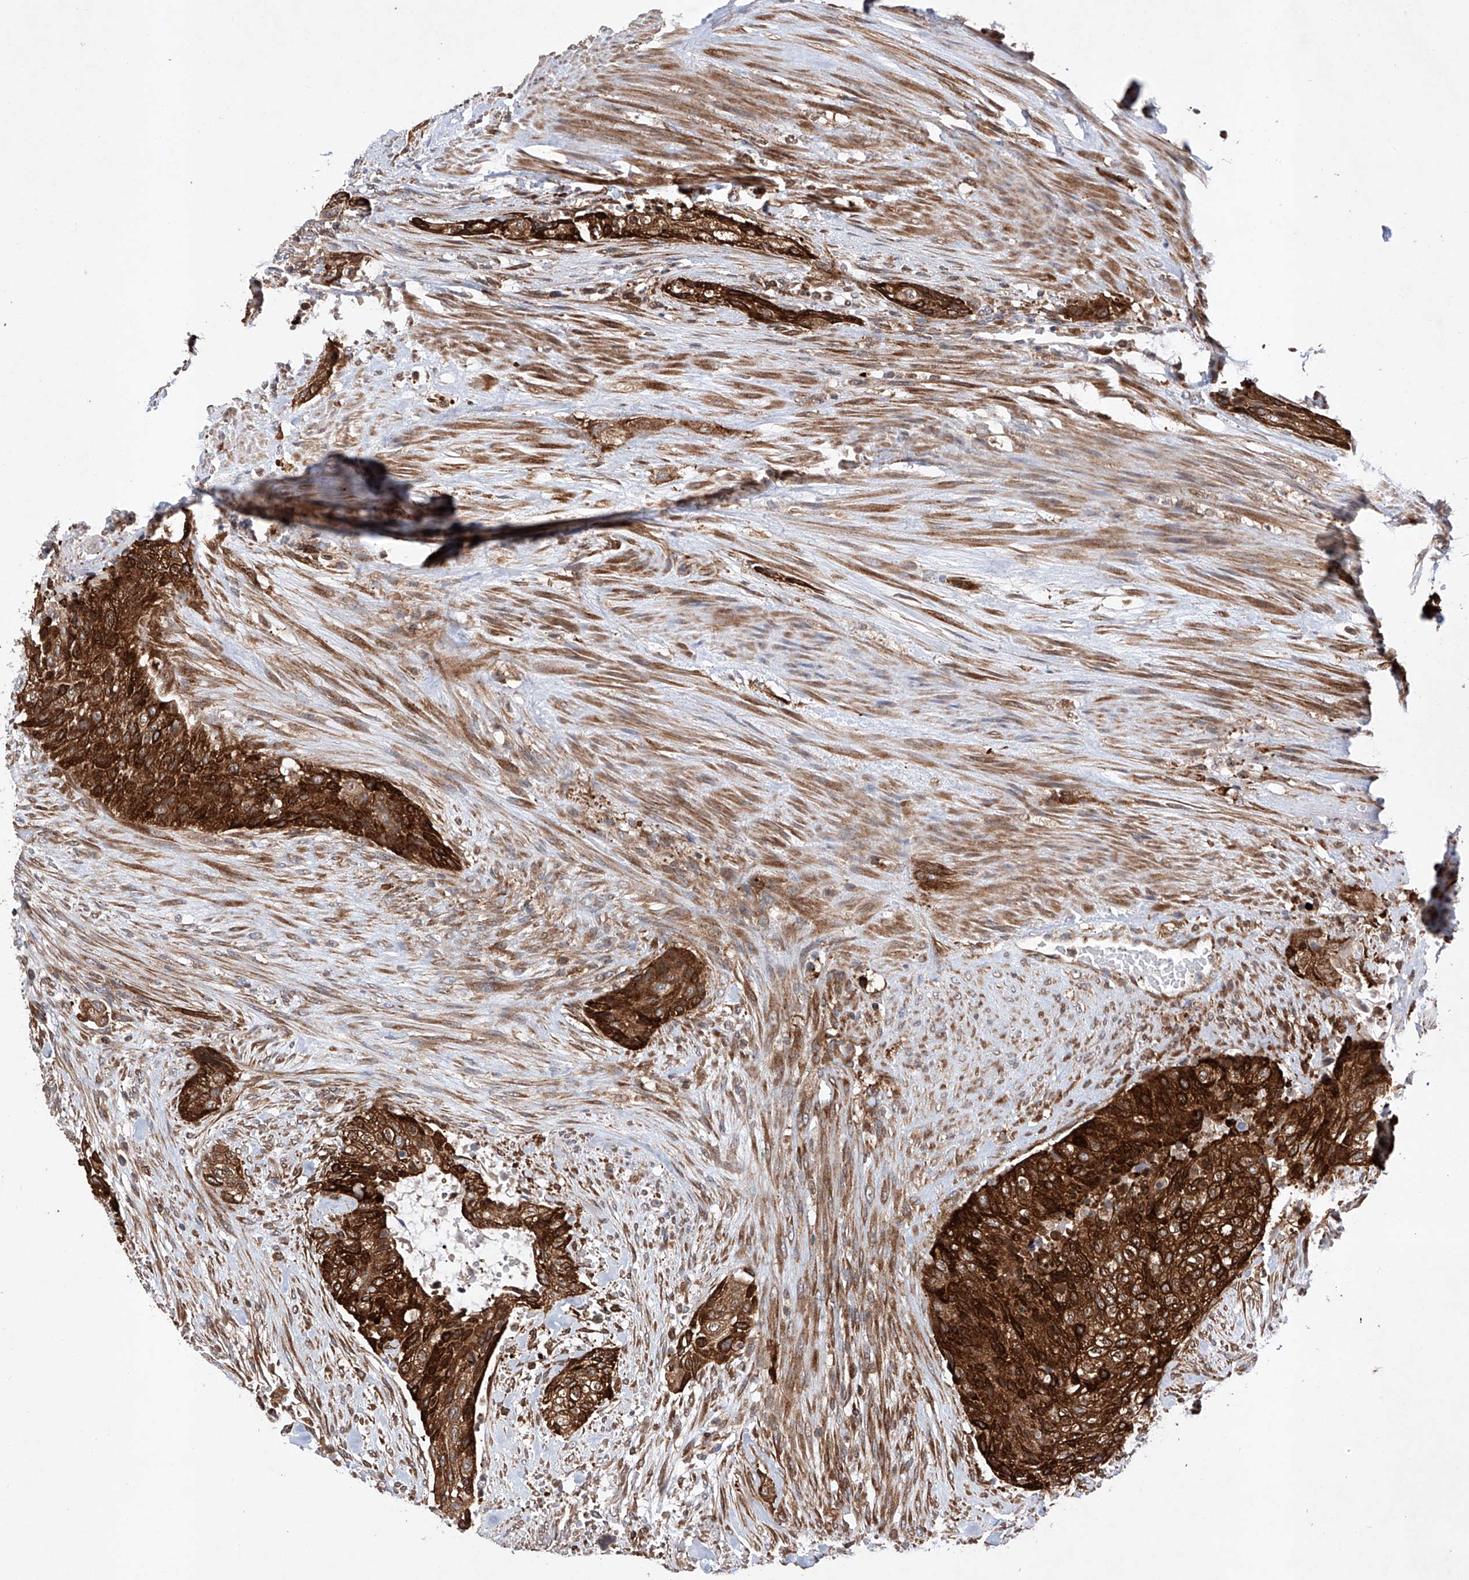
{"staining": {"intensity": "strong", "quantity": ">75%", "location": "cytoplasmic/membranous"}, "tissue": "urothelial cancer", "cell_type": "Tumor cells", "image_type": "cancer", "snomed": [{"axis": "morphology", "description": "Urothelial carcinoma, High grade"}, {"axis": "topography", "description": "Urinary bladder"}], "caption": "This is an image of immunohistochemistry (IHC) staining of urothelial carcinoma (high-grade), which shows strong staining in the cytoplasmic/membranous of tumor cells.", "gene": "TIMM23", "patient": {"sex": "male", "age": 35}}